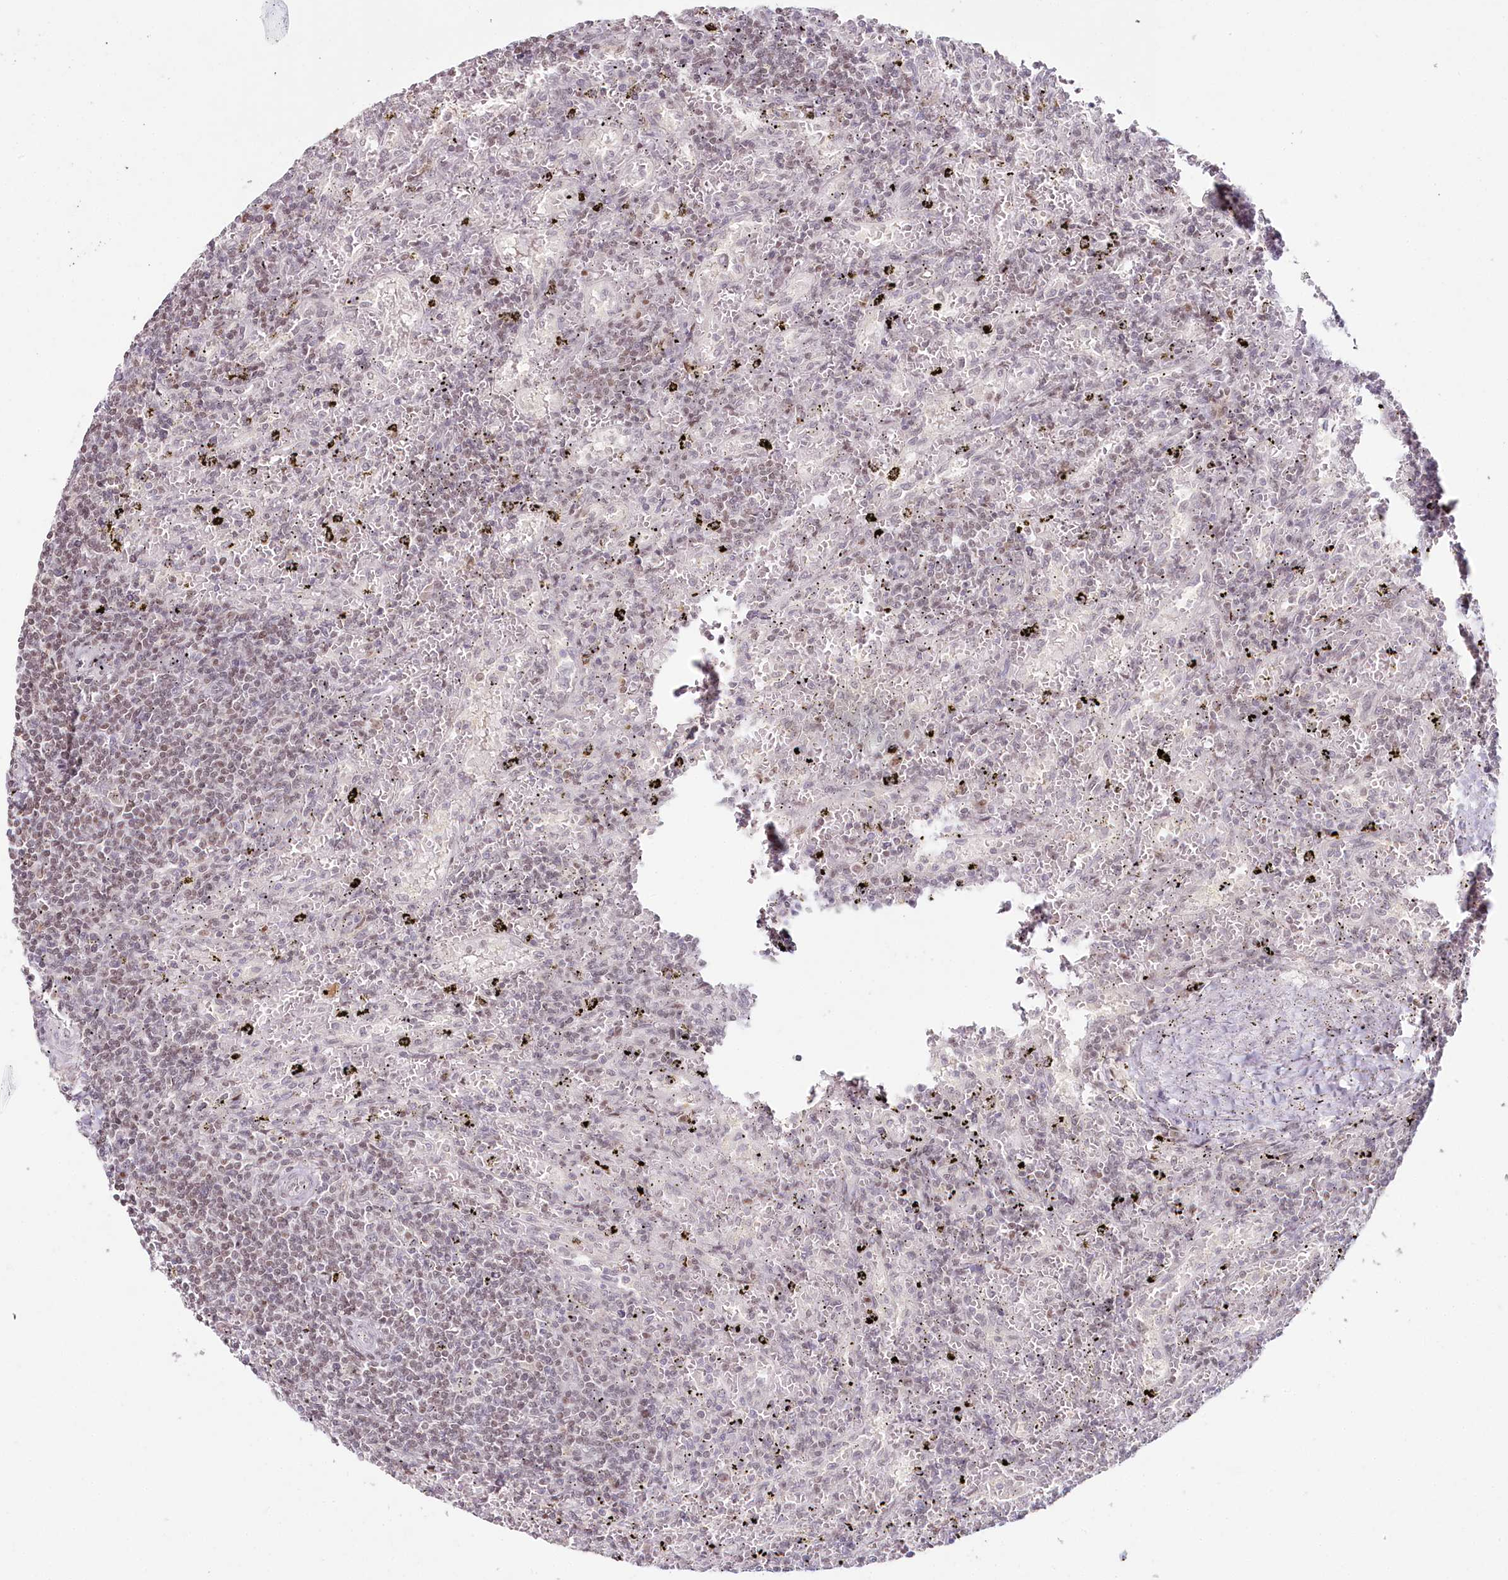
{"staining": {"intensity": "weak", "quantity": "25%-75%", "location": "nuclear"}, "tissue": "lymphoma", "cell_type": "Tumor cells", "image_type": "cancer", "snomed": [{"axis": "morphology", "description": "Malignant lymphoma, non-Hodgkin's type, Low grade"}, {"axis": "topography", "description": "Spleen"}], "caption": "Immunohistochemical staining of low-grade malignant lymphoma, non-Hodgkin's type shows low levels of weak nuclear protein expression in about 25%-75% of tumor cells.", "gene": "HPD", "patient": {"sex": "male", "age": 76}}